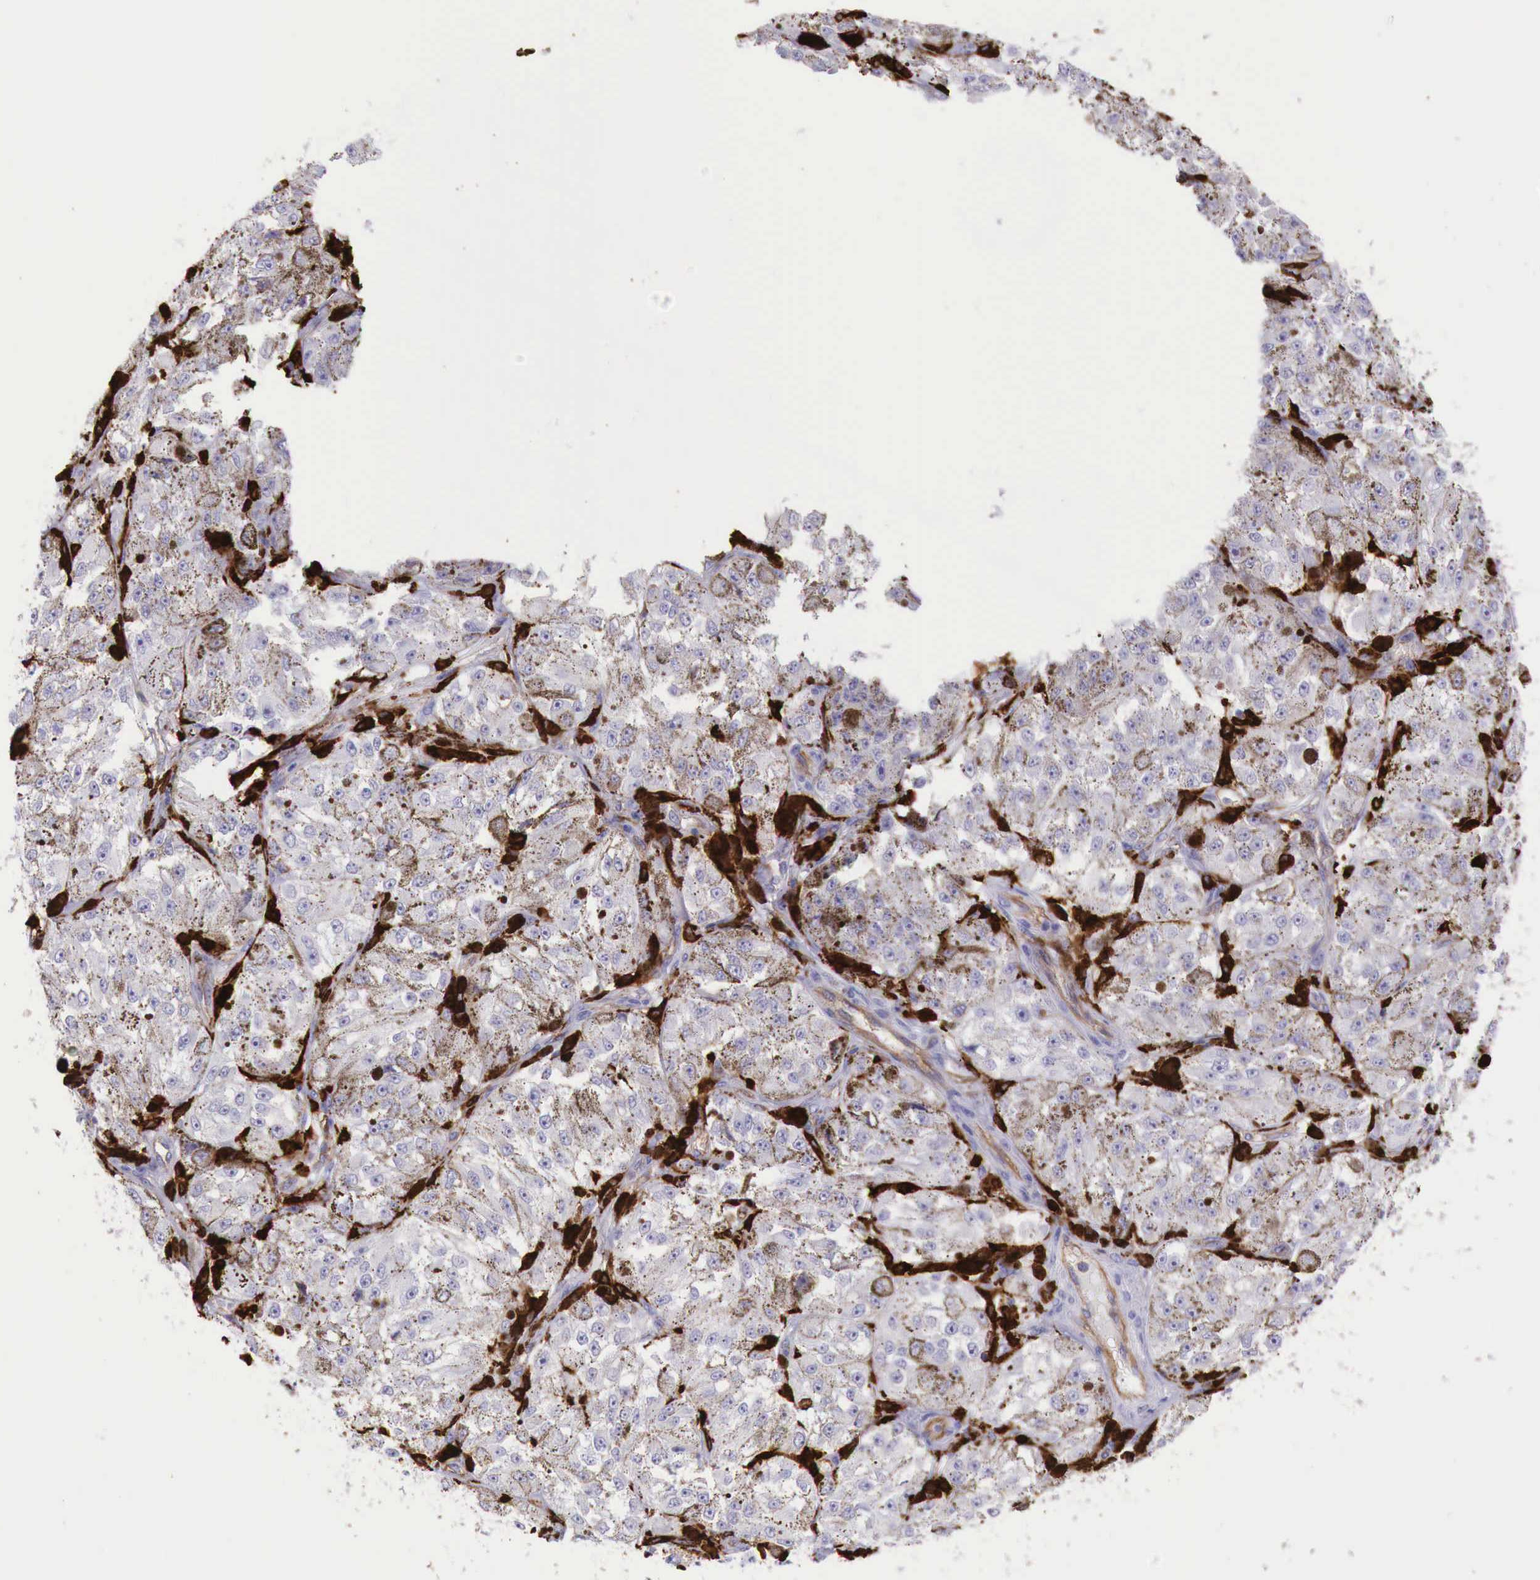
{"staining": {"intensity": "moderate", "quantity": "25%-75%", "location": "cytoplasmic/membranous"}, "tissue": "melanoma", "cell_type": "Tumor cells", "image_type": "cancer", "snomed": [{"axis": "morphology", "description": "Malignant melanoma, NOS"}, {"axis": "topography", "description": "Skin"}], "caption": "A brown stain shows moderate cytoplasmic/membranous positivity of a protein in human malignant melanoma tumor cells.", "gene": "MSR1", "patient": {"sex": "male", "age": 67}}